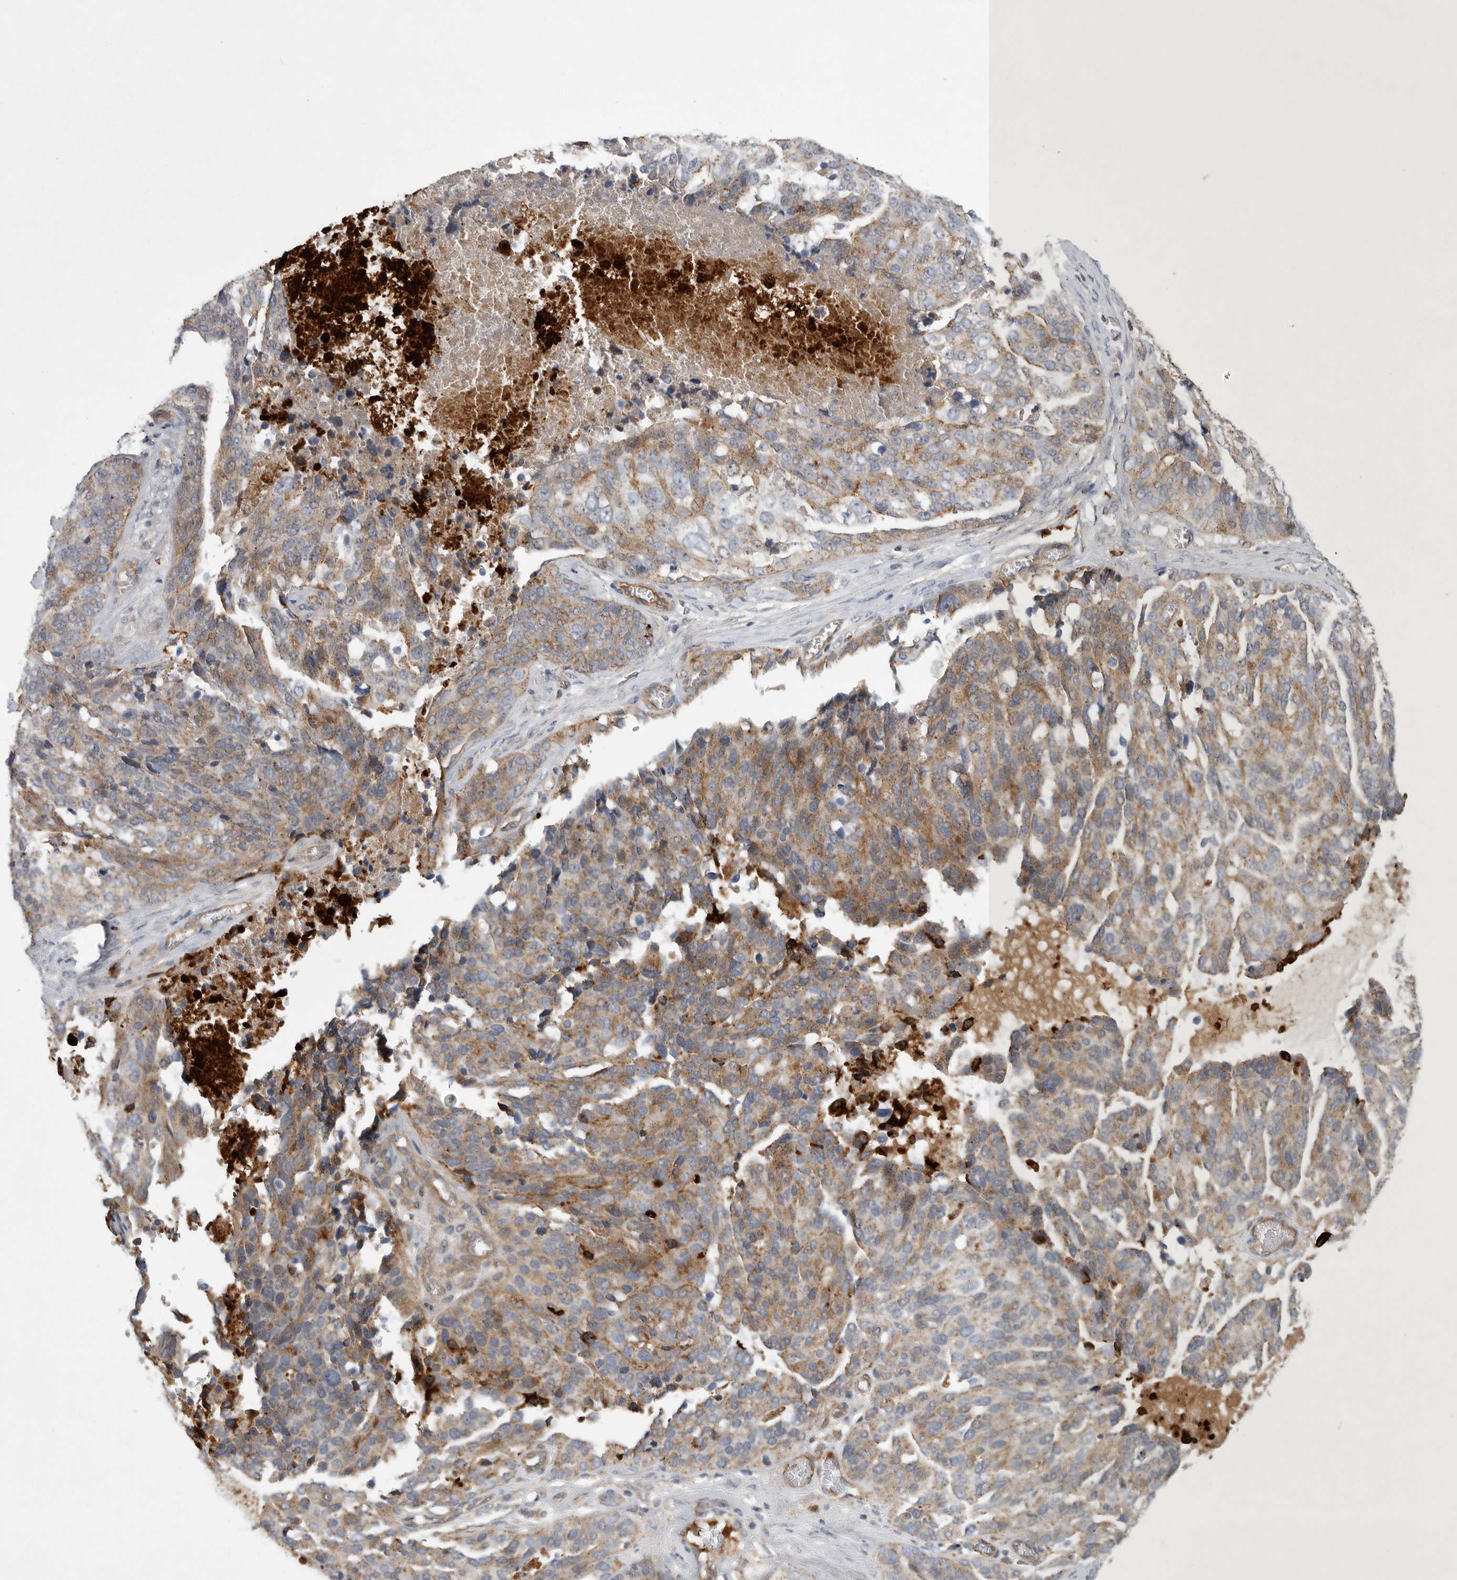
{"staining": {"intensity": "moderate", "quantity": ">75%", "location": "cytoplasmic/membranous"}, "tissue": "ovarian cancer", "cell_type": "Tumor cells", "image_type": "cancer", "snomed": [{"axis": "morphology", "description": "Cystadenocarcinoma, serous, NOS"}, {"axis": "topography", "description": "Ovary"}], "caption": "There is medium levels of moderate cytoplasmic/membranous expression in tumor cells of ovarian cancer, as demonstrated by immunohistochemical staining (brown color).", "gene": "MLPH", "patient": {"sex": "female", "age": 44}}